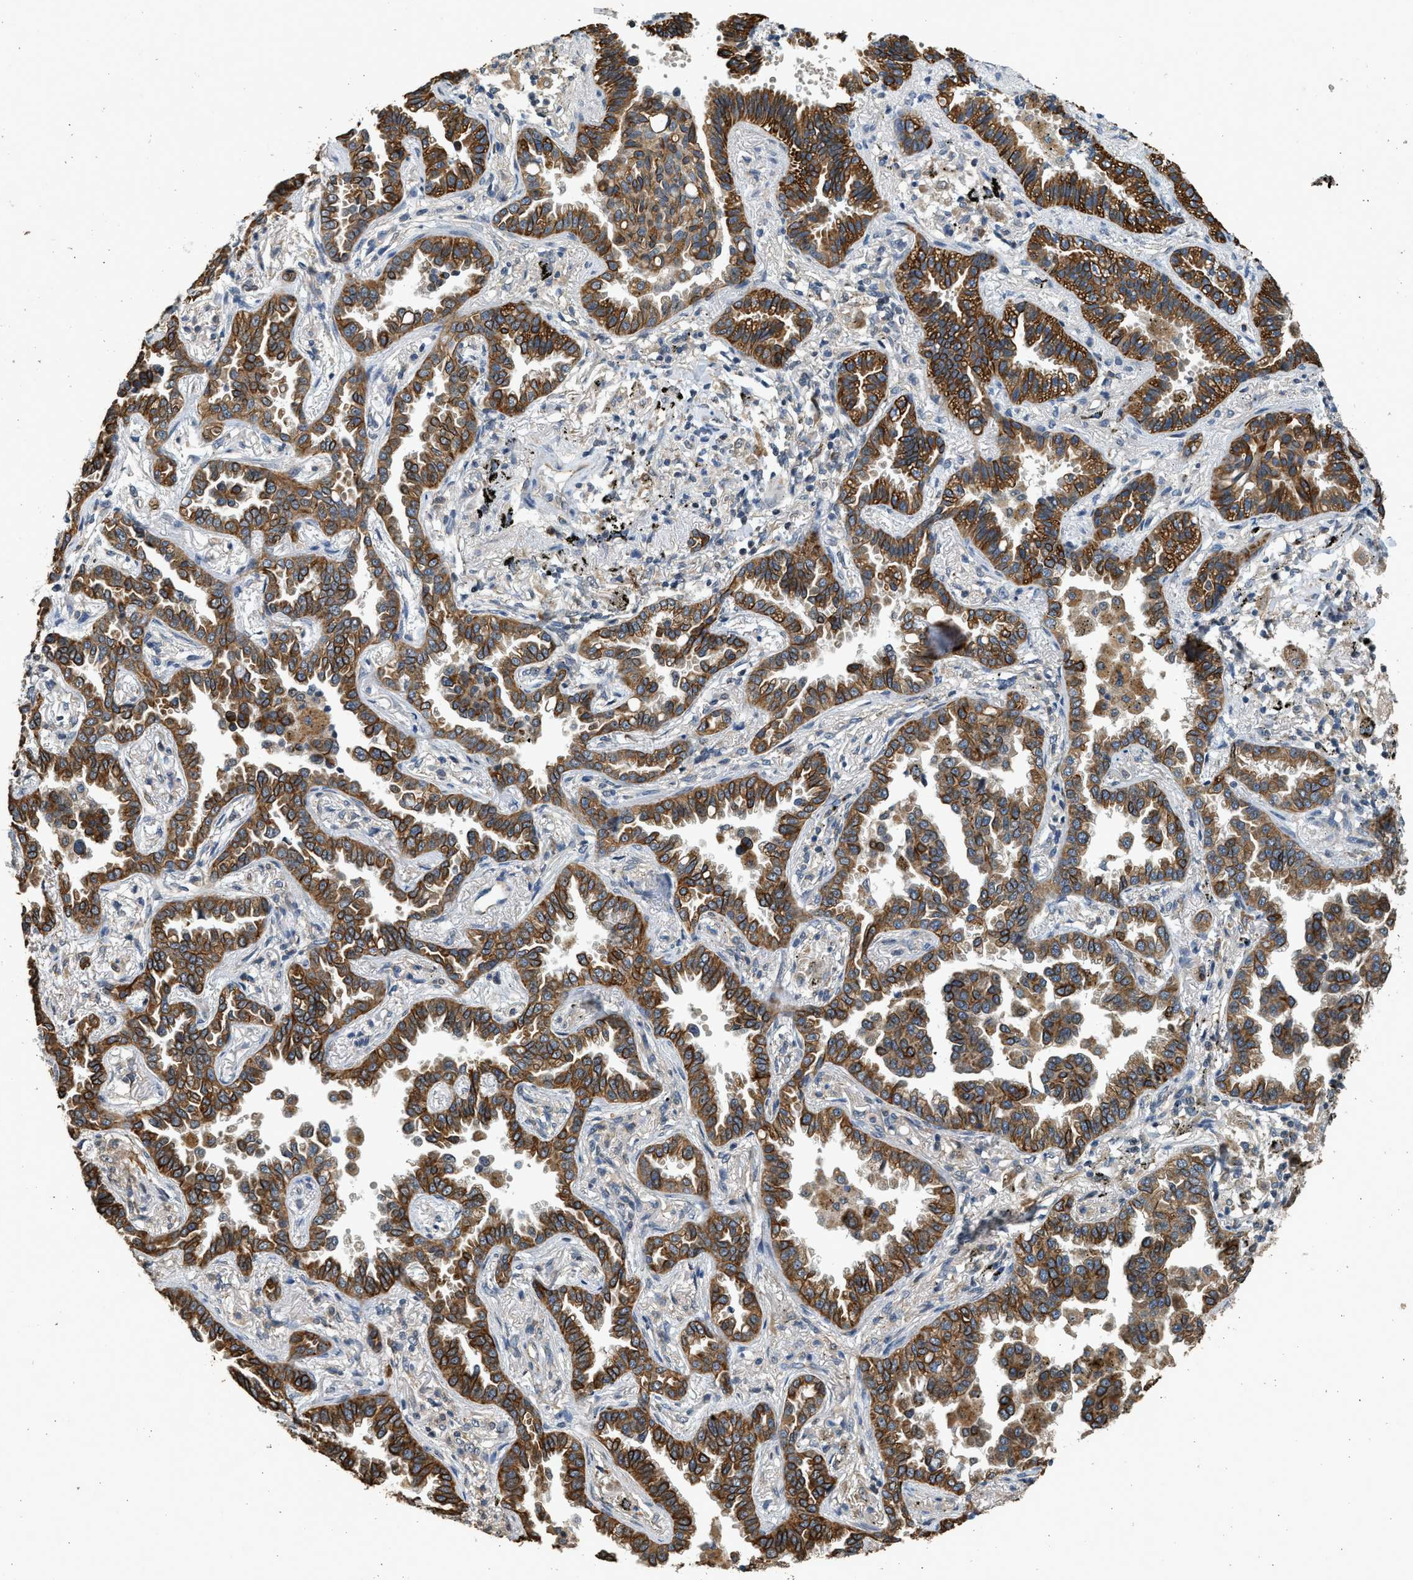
{"staining": {"intensity": "moderate", "quantity": ">75%", "location": "cytoplasmic/membranous"}, "tissue": "lung cancer", "cell_type": "Tumor cells", "image_type": "cancer", "snomed": [{"axis": "morphology", "description": "Normal tissue, NOS"}, {"axis": "morphology", "description": "Adenocarcinoma, NOS"}, {"axis": "topography", "description": "Lung"}], "caption": "Human adenocarcinoma (lung) stained with a protein marker exhibits moderate staining in tumor cells.", "gene": "PCLO", "patient": {"sex": "male", "age": 59}}